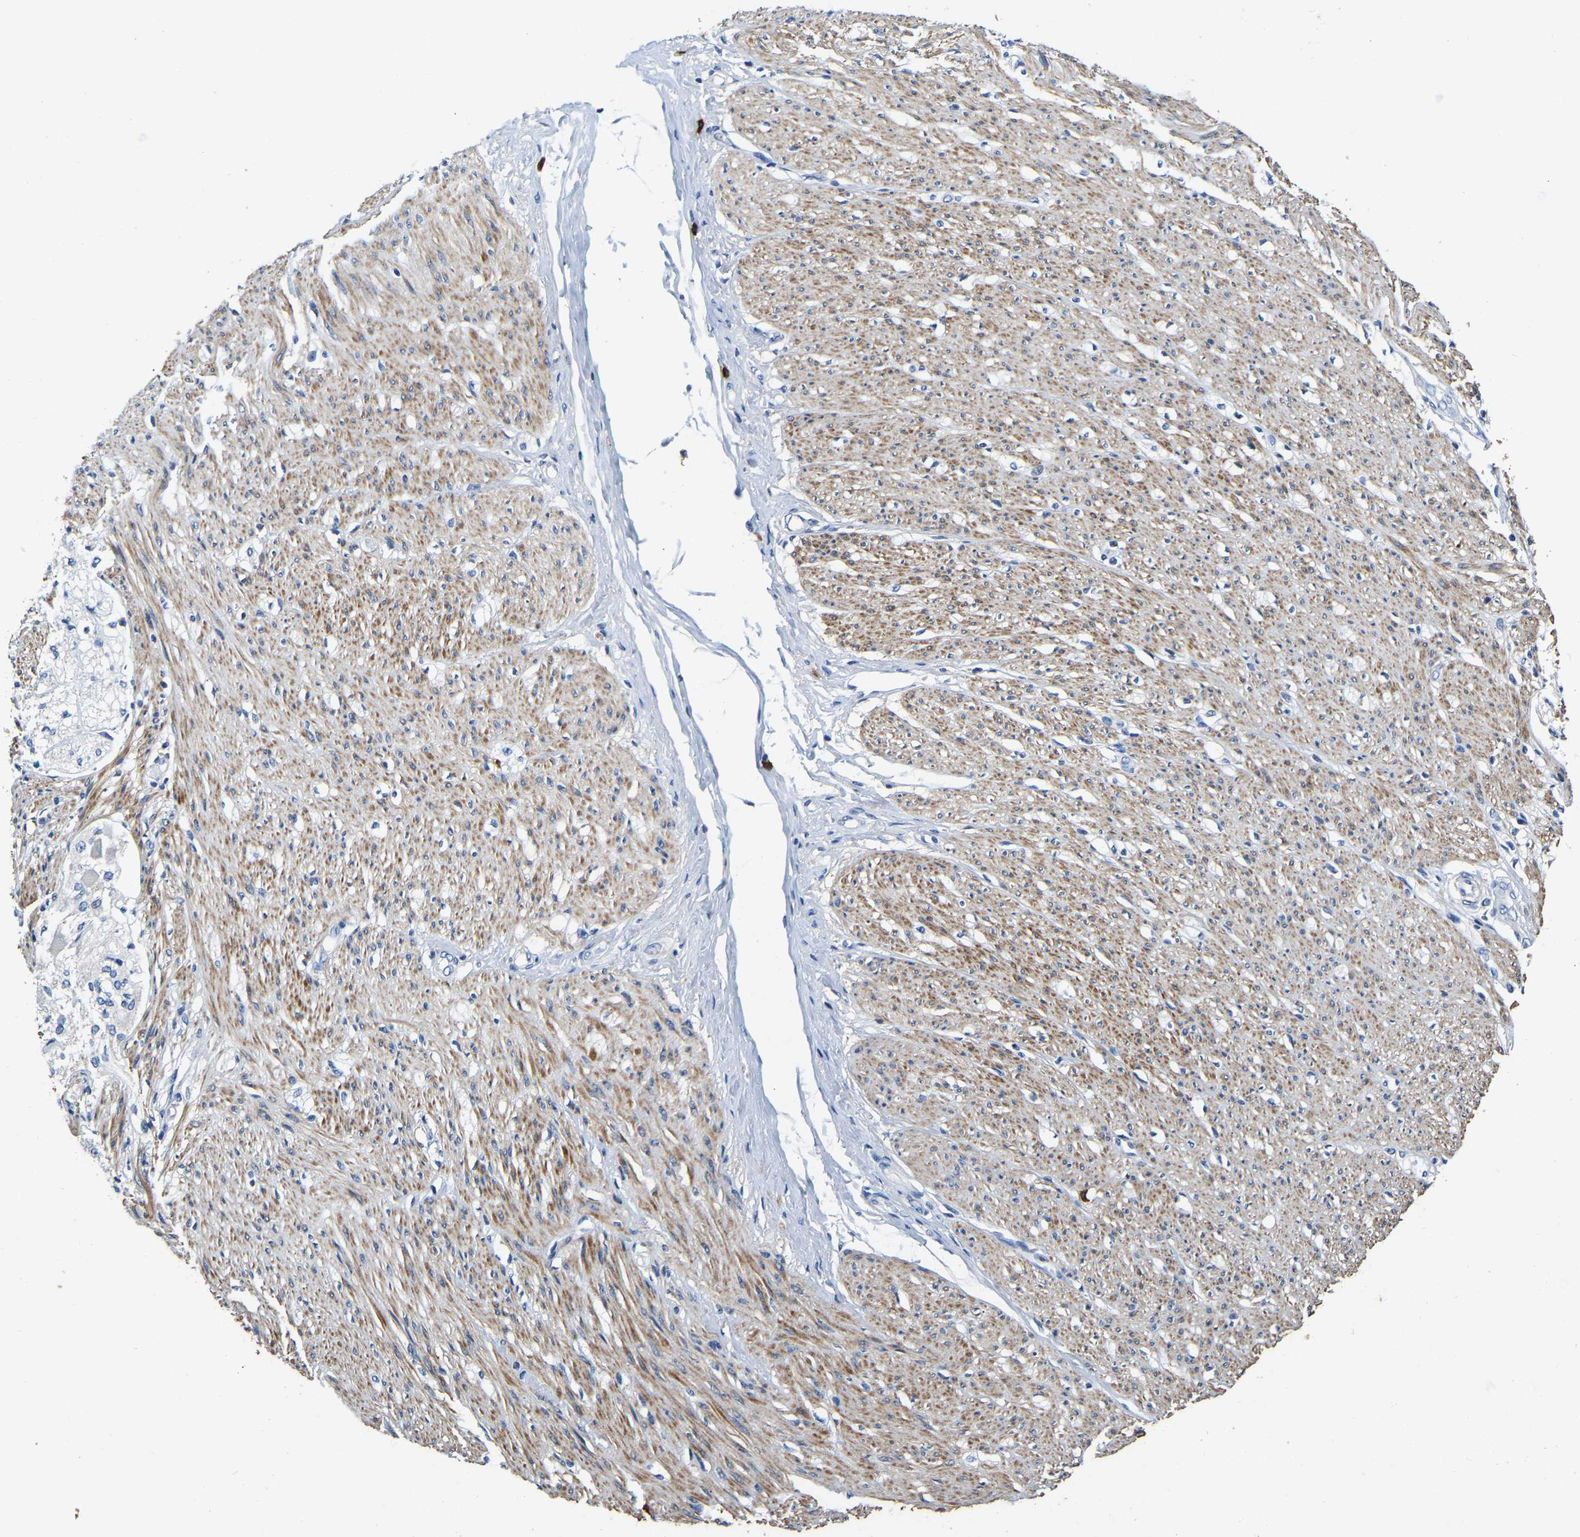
{"staining": {"intensity": "negative", "quantity": "none", "location": "none"}, "tissue": "adipose tissue", "cell_type": "Adipocytes", "image_type": "normal", "snomed": [{"axis": "morphology", "description": "Normal tissue, NOS"}, {"axis": "morphology", "description": "Adenocarcinoma, NOS"}, {"axis": "topography", "description": "Colon"}, {"axis": "topography", "description": "Peripheral nerve tissue"}], "caption": "Immunohistochemistry of normal adipose tissue exhibits no expression in adipocytes. (DAB (3,3'-diaminobenzidine) immunohistochemistry (IHC), high magnification).", "gene": "RAB27B", "patient": {"sex": "male", "age": 14}}